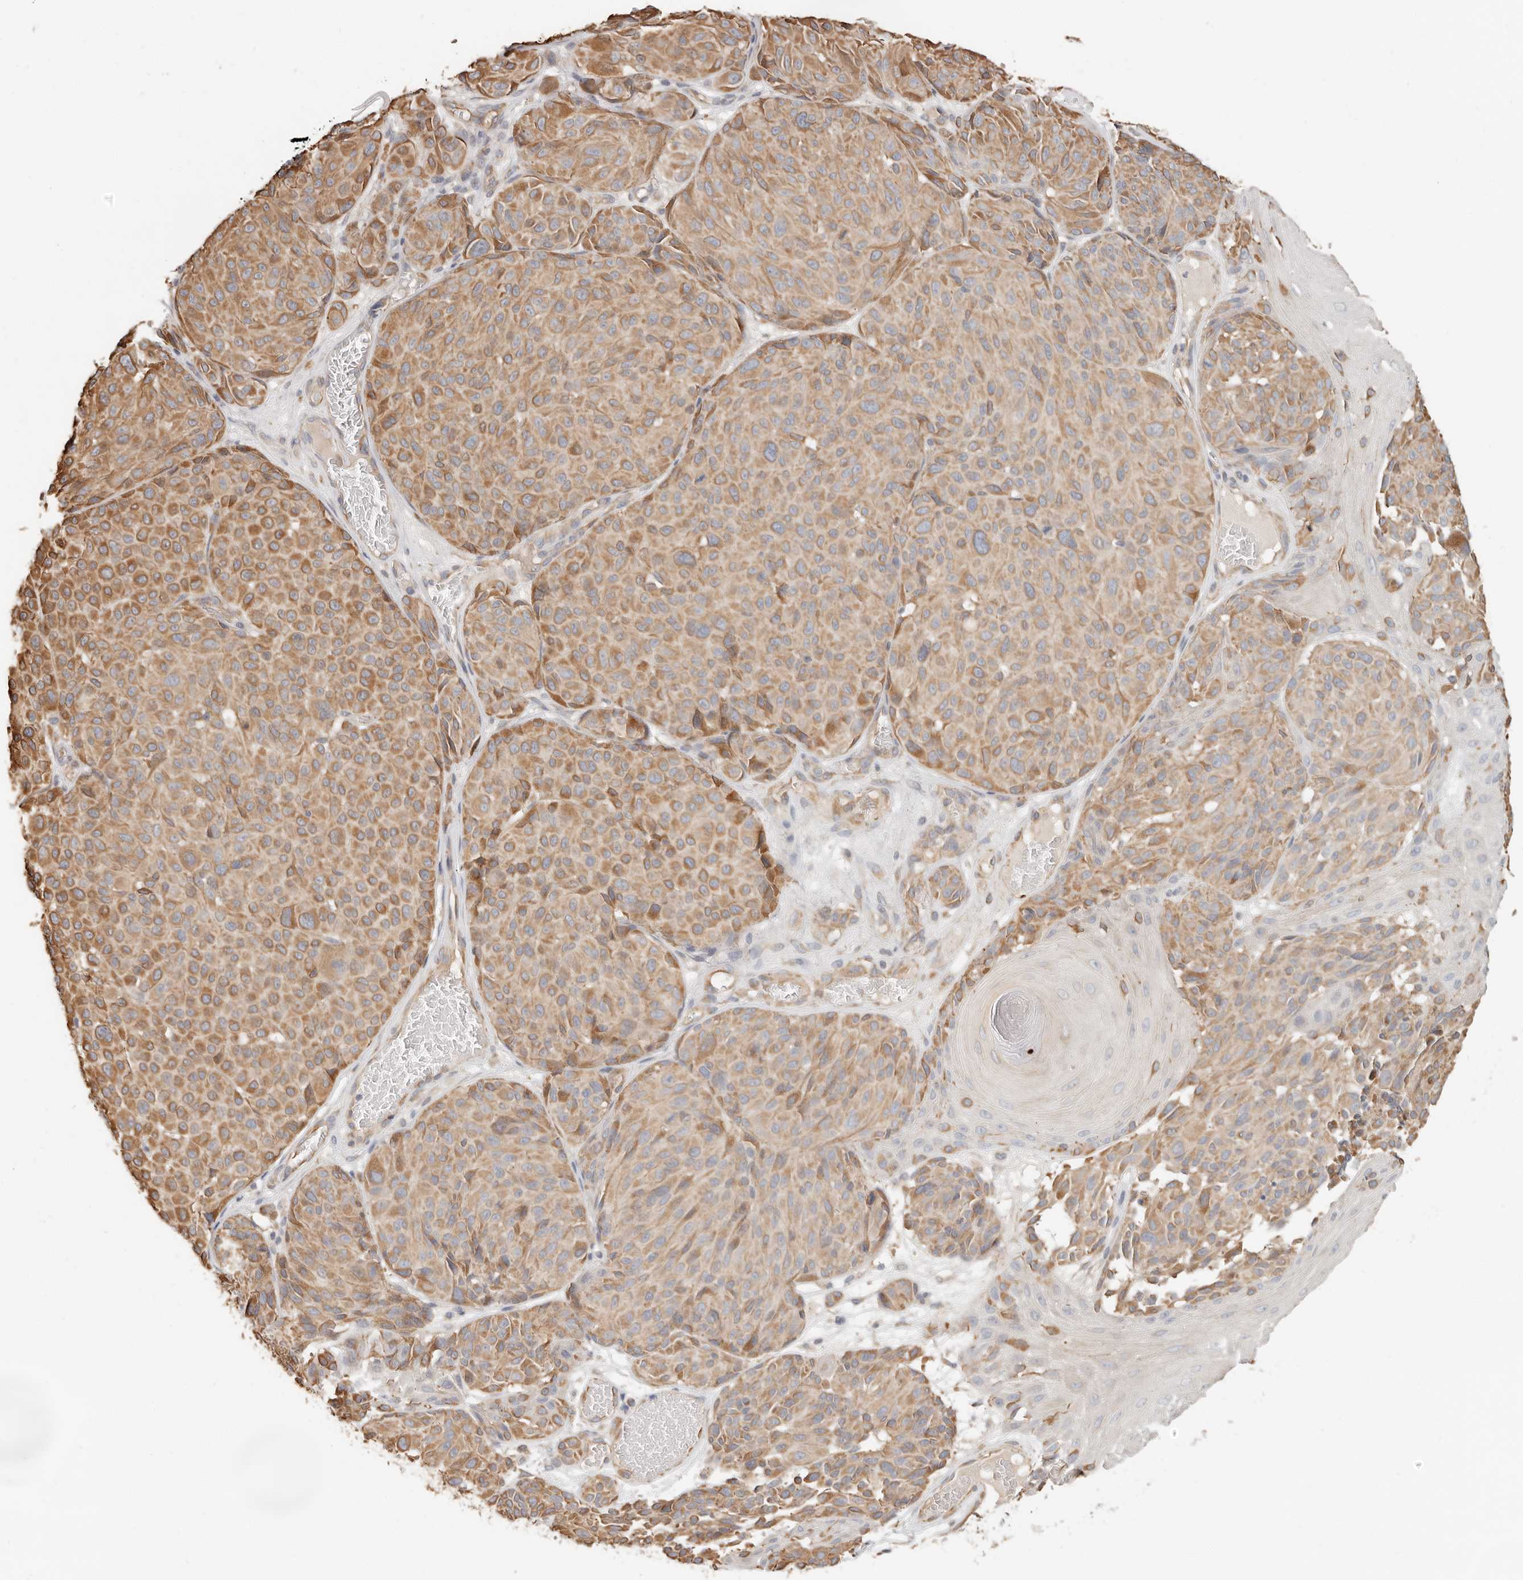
{"staining": {"intensity": "moderate", "quantity": ">75%", "location": "cytoplasmic/membranous"}, "tissue": "melanoma", "cell_type": "Tumor cells", "image_type": "cancer", "snomed": [{"axis": "morphology", "description": "Malignant melanoma, NOS"}, {"axis": "topography", "description": "Skin"}], "caption": "Immunohistochemical staining of human melanoma displays moderate cytoplasmic/membranous protein expression in approximately >75% of tumor cells.", "gene": "SPRING1", "patient": {"sex": "male", "age": 83}}